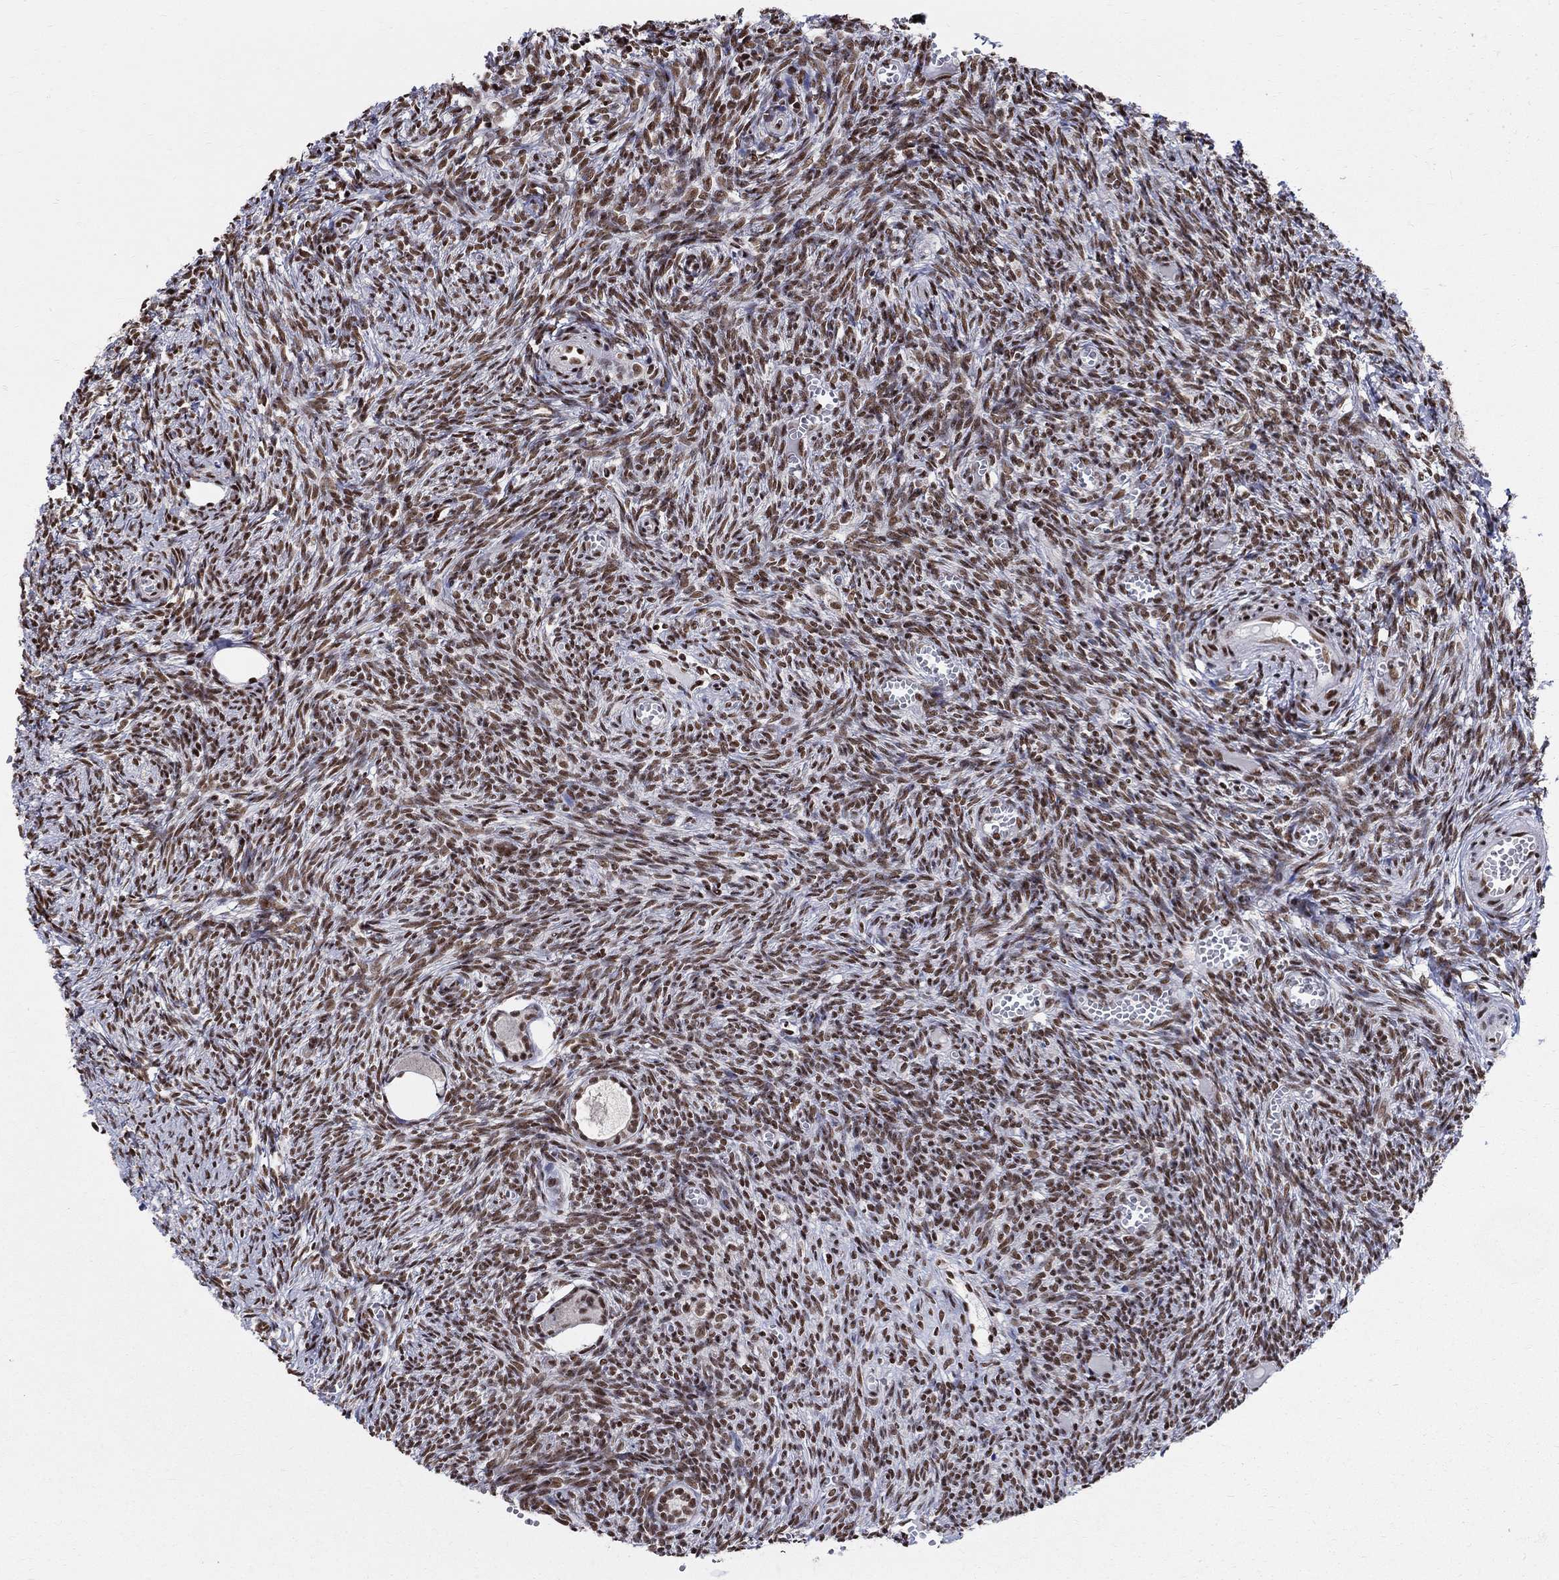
{"staining": {"intensity": "strong", "quantity": "25%-75%", "location": "nuclear"}, "tissue": "ovary", "cell_type": "Follicle cells", "image_type": "normal", "snomed": [{"axis": "morphology", "description": "Normal tissue, NOS"}, {"axis": "topography", "description": "Ovary"}], "caption": "A histopathology image of human ovary stained for a protein reveals strong nuclear brown staining in follicle cells. The protein of interest is stained brown, and the nuclei are stained in blue (DAB IHC with brightfield microscopy, high magnification).", "gene": "FBXO16", "patient": {"sex": "female", "age": 43}}